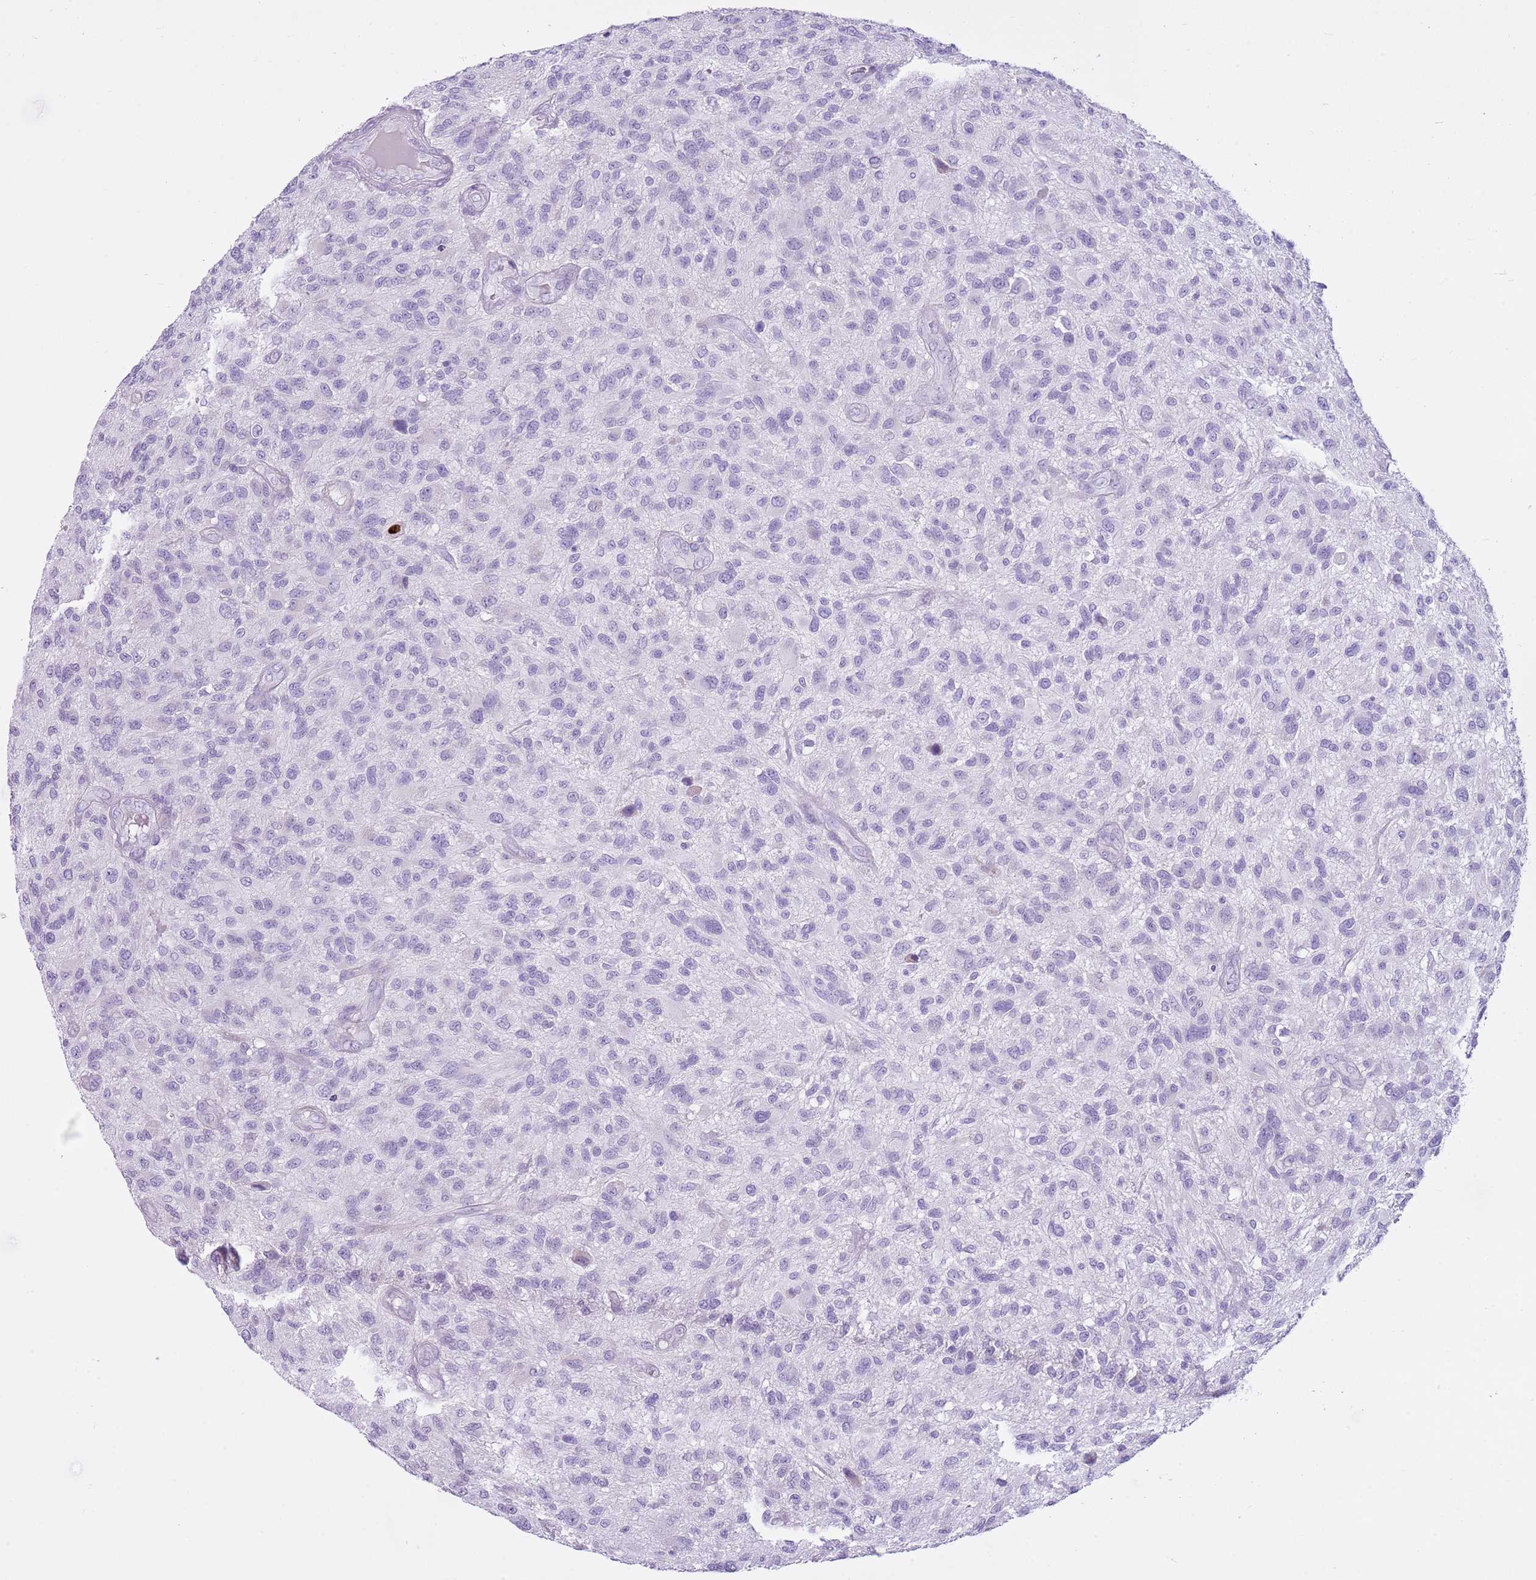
{"staining": {"intensity": "negative", "quantity": "none", "location": "none"}, "tissue": "glioma", "cell_type": "Tumor cells", "image_type": "cancer", "snomed": [{"axis": "morphology", "description": "Glioma, malignant, High grade"}, {"axis": "topography", "description": "Brain"}], "caption": "The IHC histopathology image has no significant expression in tumor cells of high-grade glioma (malignant) tissue. (DAB IHC, high magnification).", "gene": "CD177", "patient": {"sex": "male", "age": 47}}